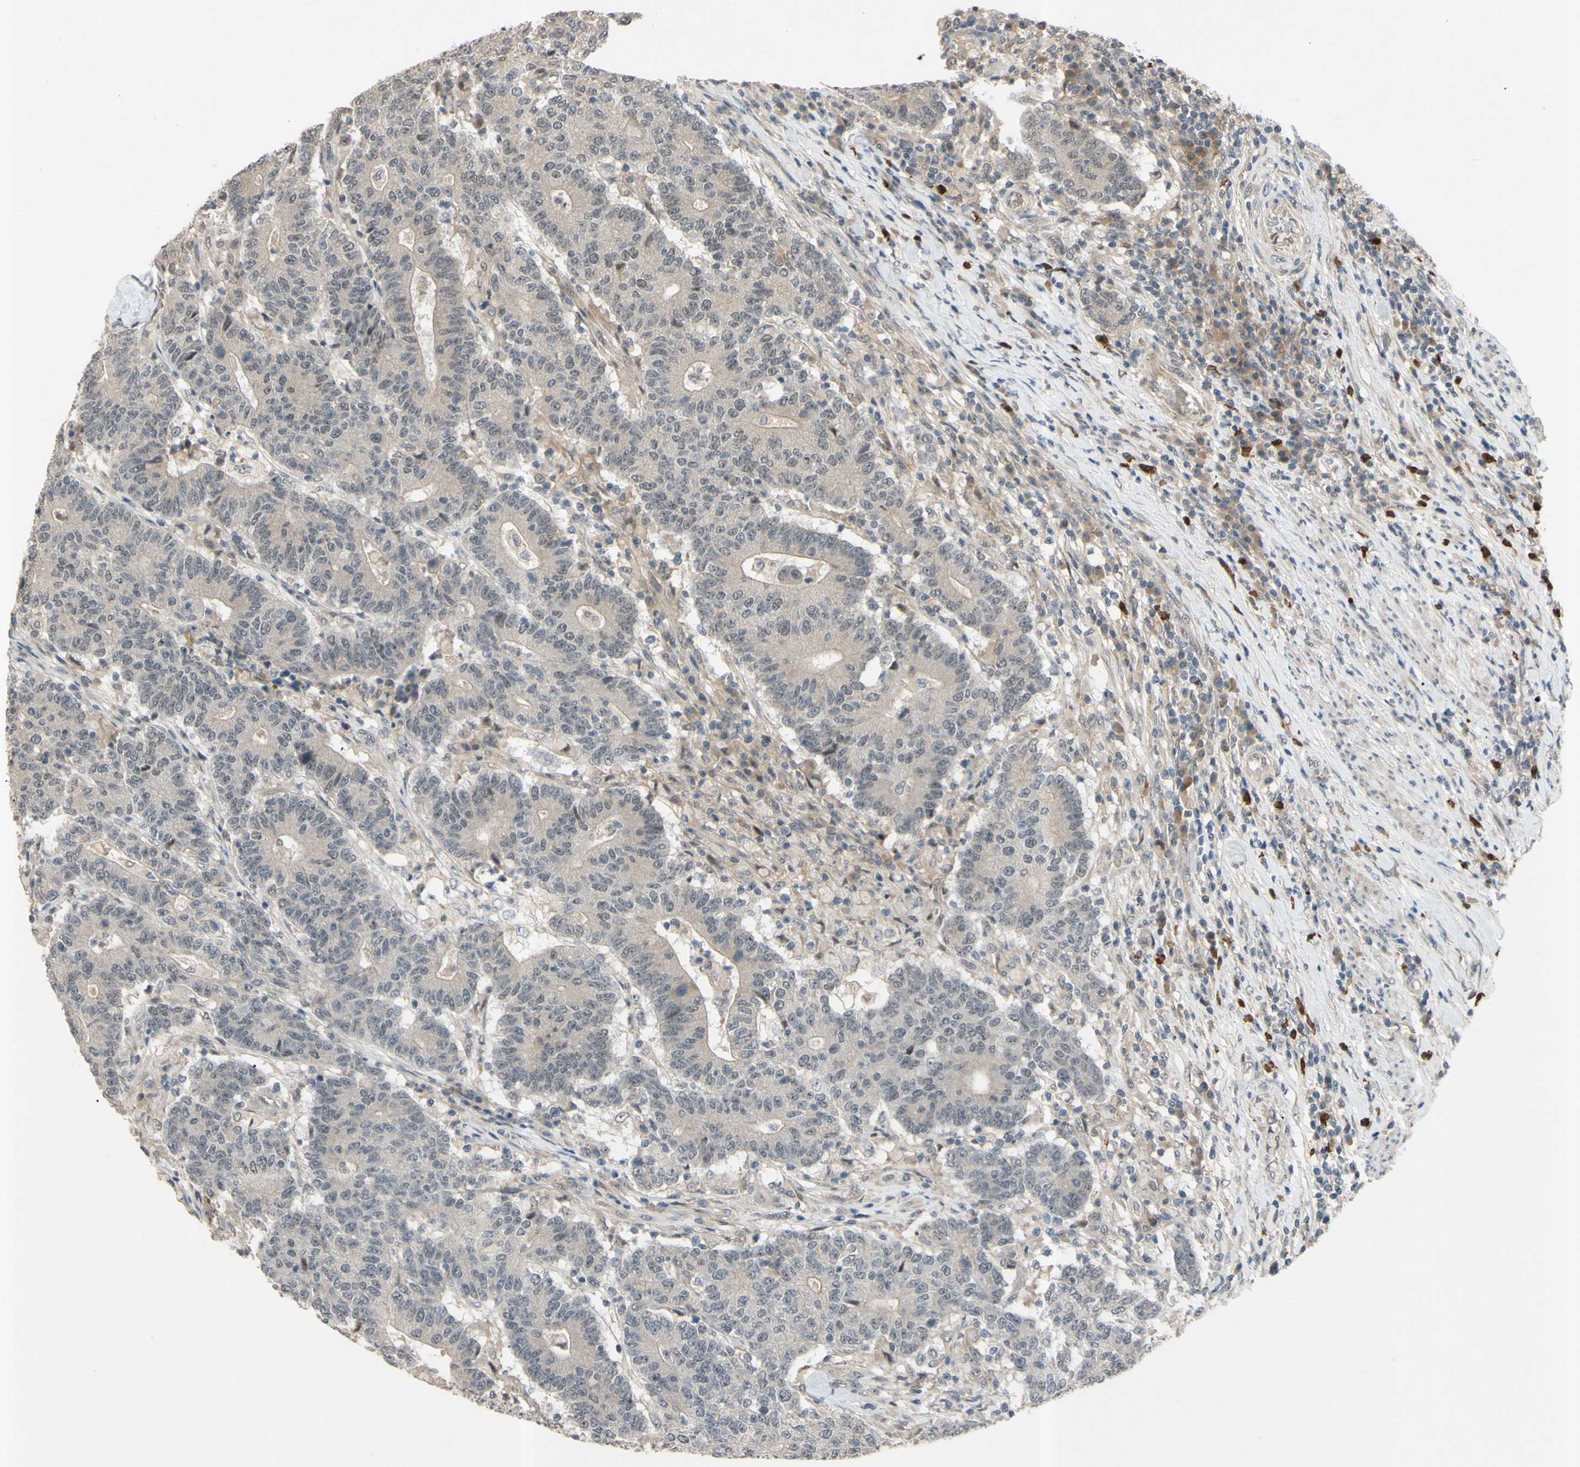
{"staining": {"intensity": "negative", "quantity": "none", "location": "none"}, "tissue": "colorectal cancer", "cell_type": "Tumor cells", "image_type": "cancer", "snomed": [{"axis": "morphology", "description": "Normal tissue, NOS"}, {"axis": "morphology", "description": "Adenocarcinoma, NOS"}, {"axis": "topography", "description": "Colon"}], "caption": "Micrograph shows no protein expression in tumor cells of colorectal adenocarcinoma tissue.", "gene": "ALK", "patient": {"sex": "female", "age": 75}}